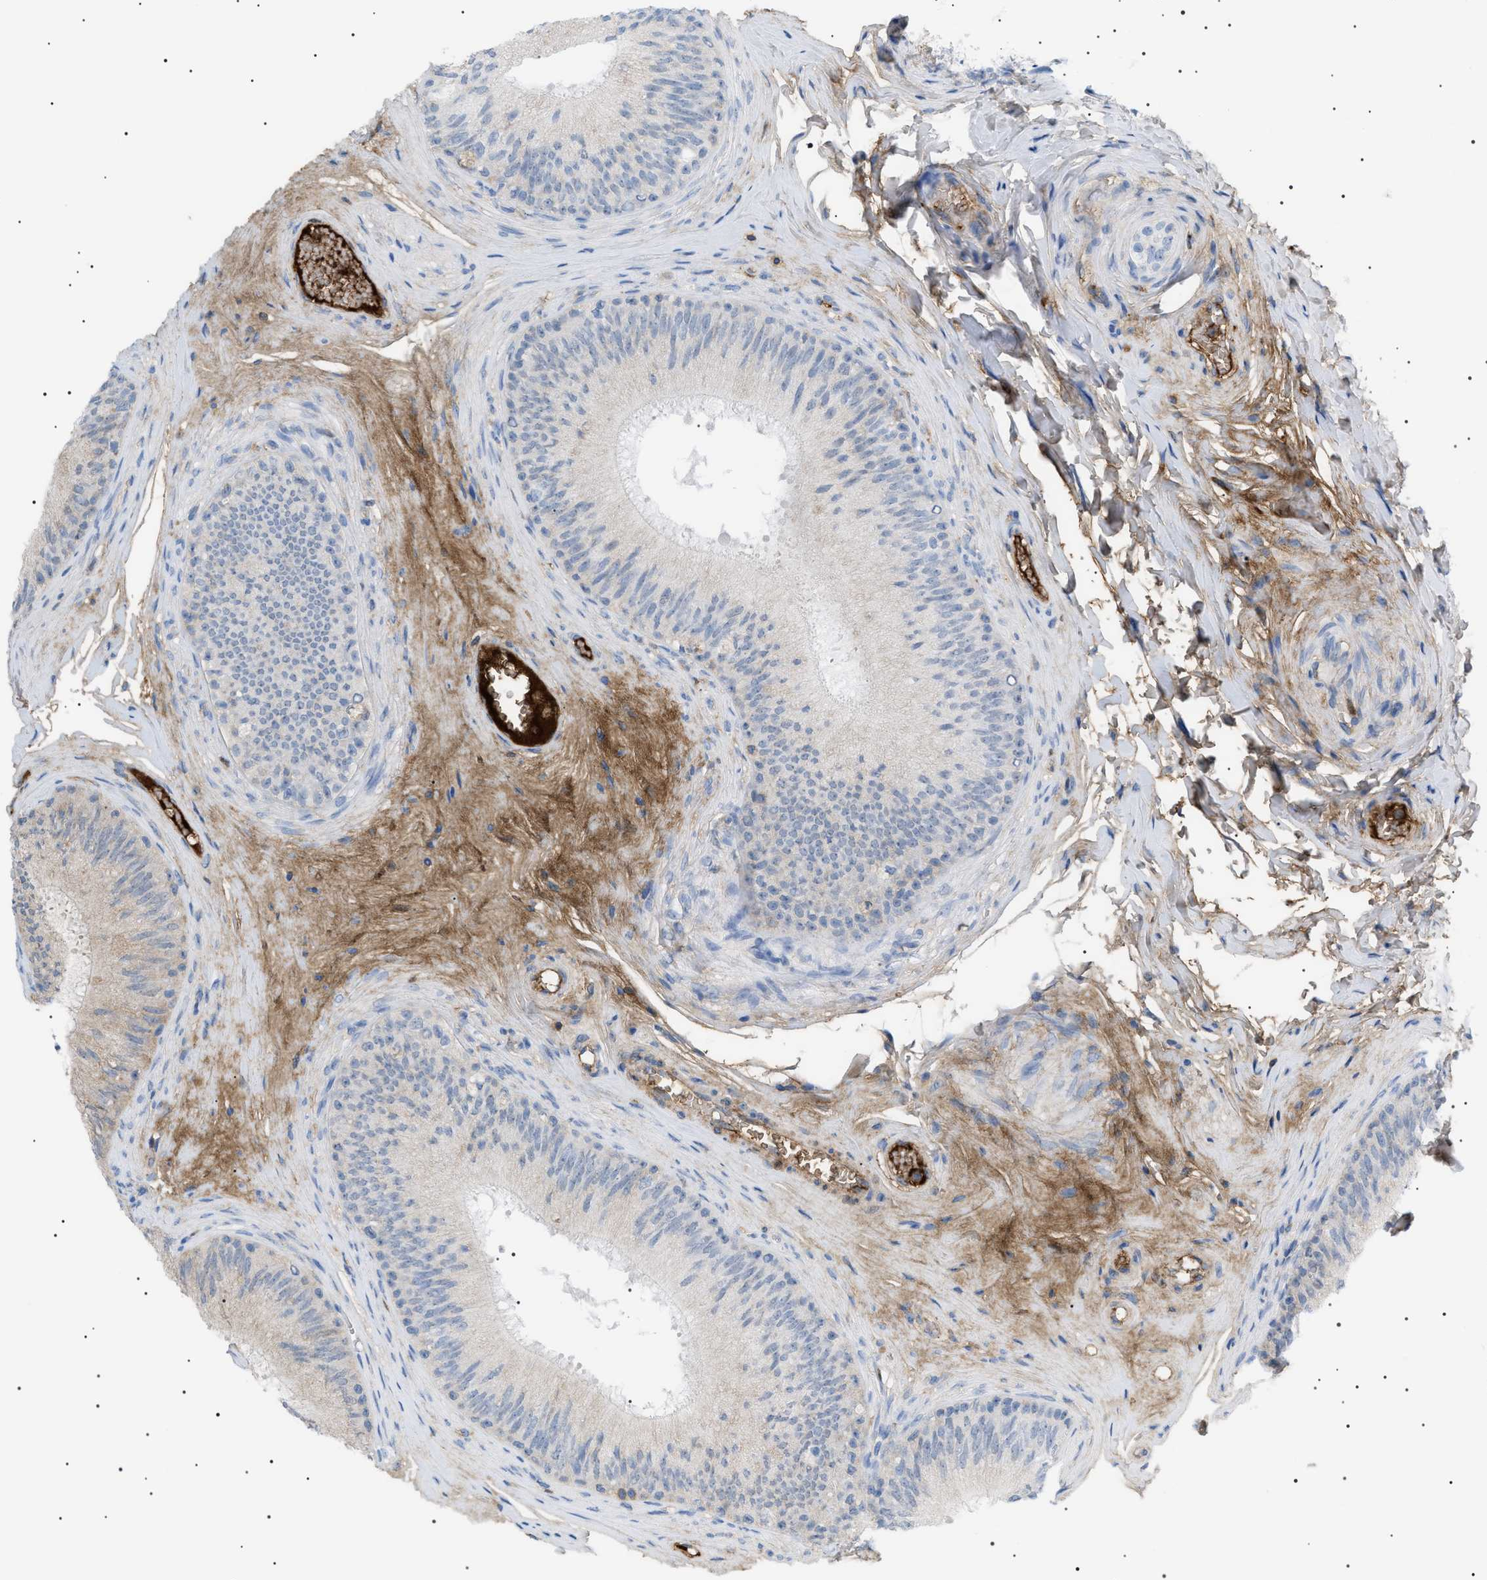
{"staining": {"intensity": "negative", "quantity": "none", "location": "none"}, "tissue": "epididymis", "cell_type": "Glandular cells", "image_type": "normal", "snomed": [{"axis": "morphology", "description": "Normal tissue, NOS"}, {"axis": "topography", "description": "Testis"}, {"axis": "topography", "description": "Epididymis"}], "caption": "This is a photomicrograph of IHC staining of normal epididymis, which shows no staining in glandular cells. Nuclei are stained in blue.", "gene": "LPA", "patient": {"sex": "male", "age": 36}}